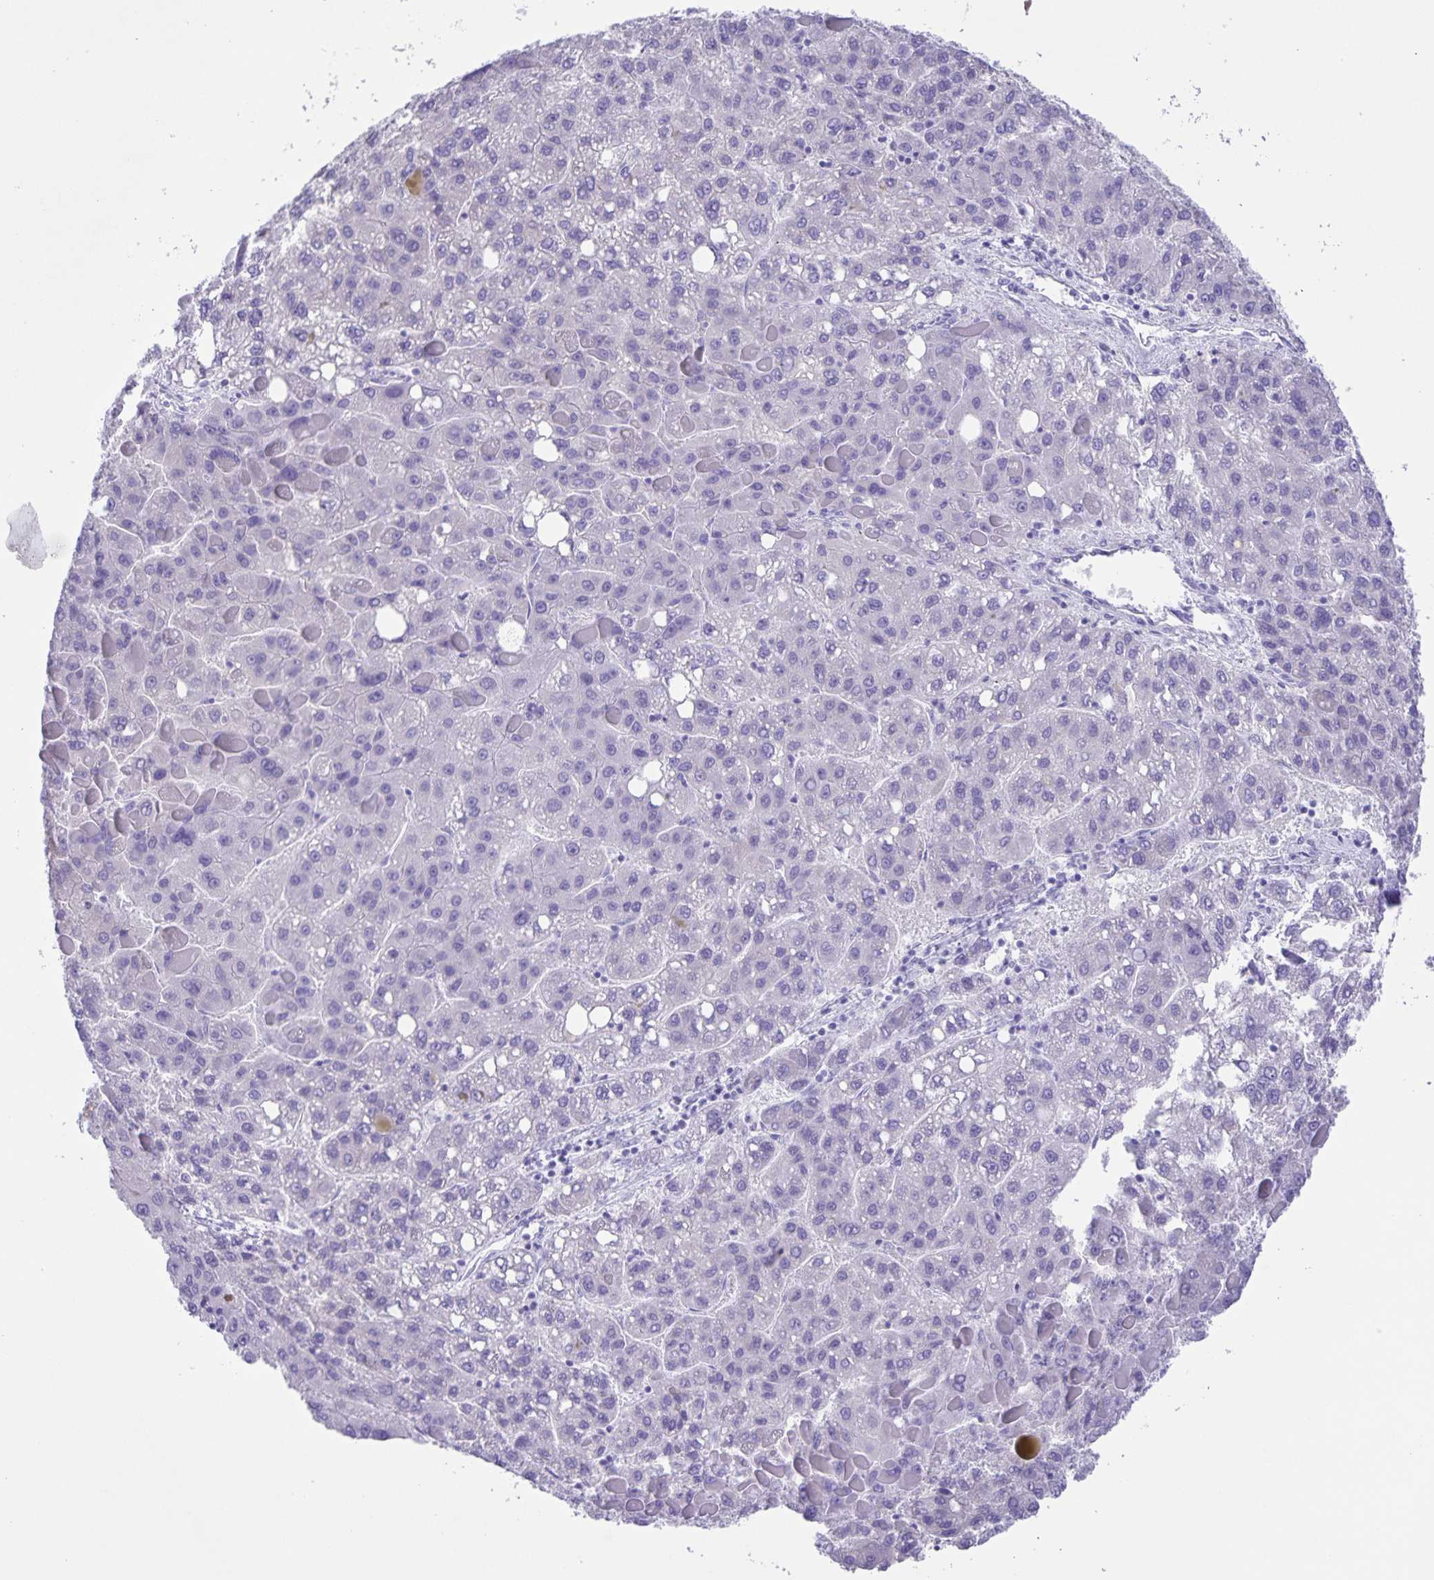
{"staining": {"intensity": "negative", "quantity": "none", "location": "none"}, "tissue": "liver cancer", "cell_type": "Tumor cells", "image_type": "cancer", "snomed": [{"axis": "morphology", "description": "Carcinoma, Hepatocellular, NOS"}, {"axis": "topography", "description": "Liver"}], "caption": "An immunohistochemistry micrograph of liver hepatocellular carcinoma is shown. There is no staining in tumor cells of liver hepatocellular carcinoma.", "gene": "CAPSL", "patient": {"sex": "female", "age": 82}}